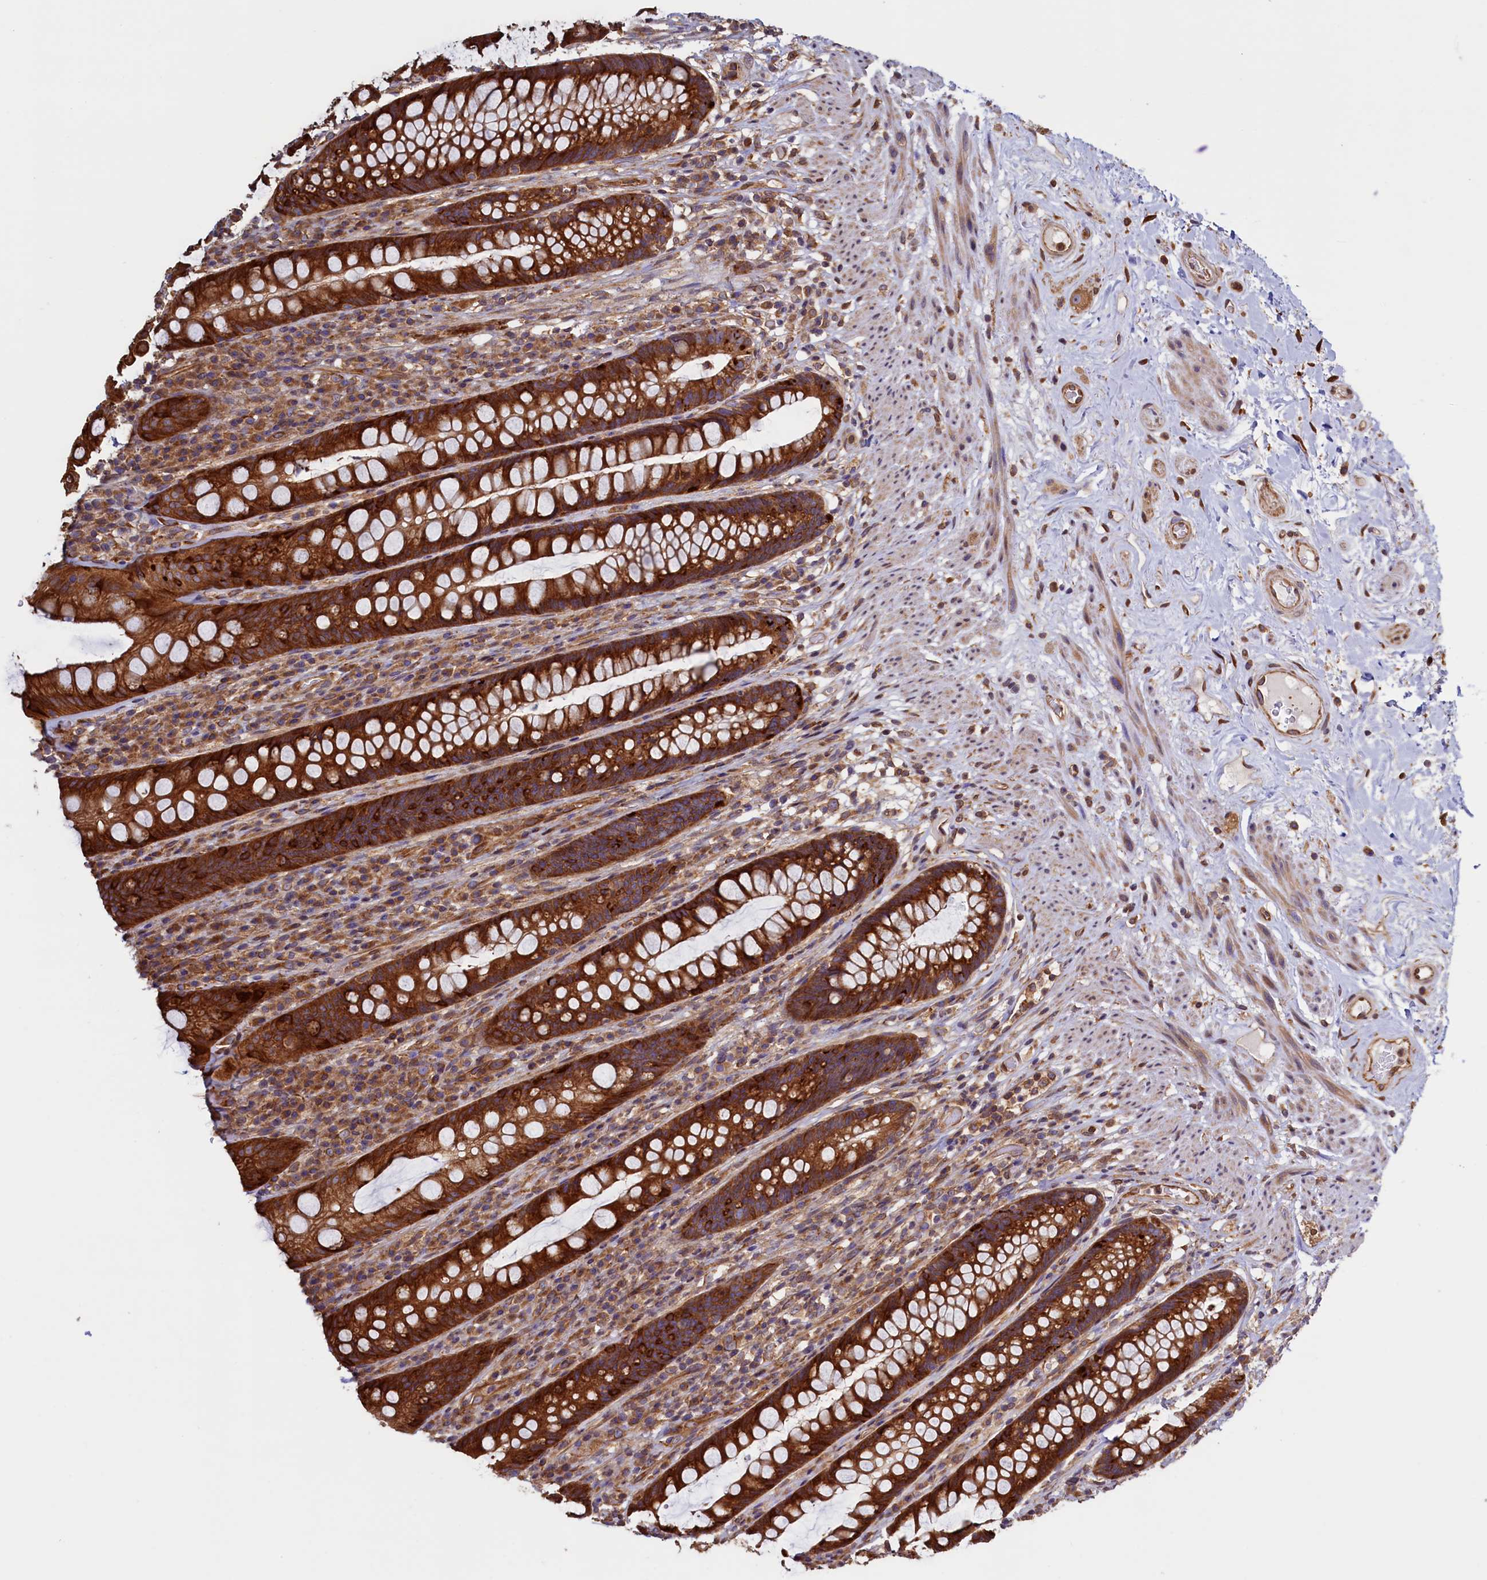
{"staining": {"intensity": "strong", "quantity": ">75%", "location": "cytoplasmic/membranous"}, "tissue": "rectum", "cell_type": "Glandular cells", "image_type": "normal", "snomed": [{"axis": "morphology", "description": "Normal tissue, NOS"}, {"axis": "topography", "description": "Rectum"}], "caption": "Approximately >75% of glandular cells in normal human rectum demonstrate strong cytoplasmic/membranous protein positivity as visualized by brown immunohistochemical staining.", "gene": "ATXN2L", "patient": {"sex": "male", "age": 74}}